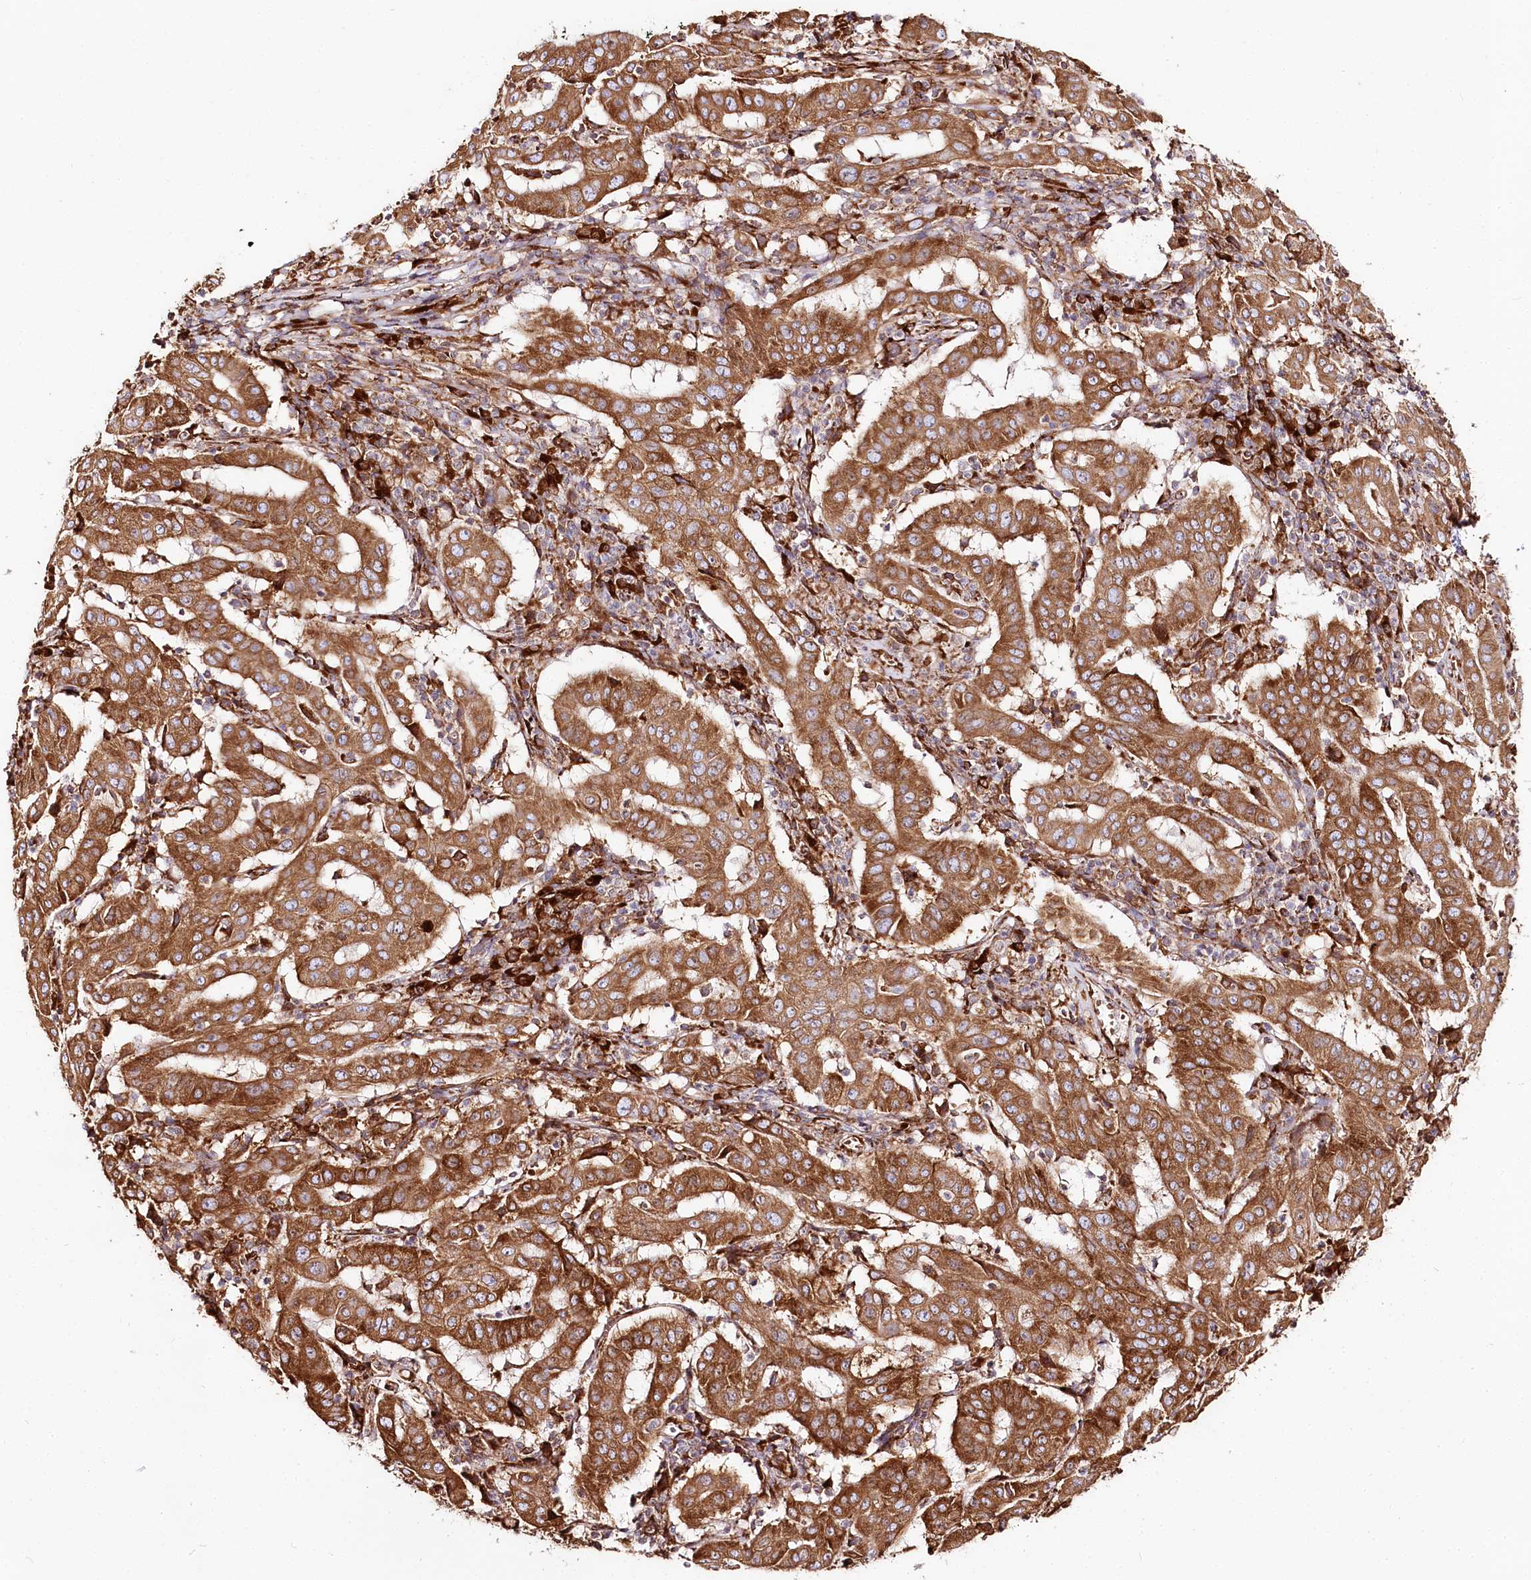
{"staining": {"intensity": "strong", "quantity": ">75%", "location": "cytoplasmic/membranous"}, "tissue": "pancreatic cancer", "cell_type": "Tumor cells", "image_type": "cancer", "snomed": [{"axis": "morphology", "description": "Adenocarcinoma, NOS"}, {"axis": "topography", "description": "Pancreas"}], "caption": "An immunohistochemistry (IHC) micrograph of tumor tissue is shown. Protein staining in brown shows strong cytoplasmic/membranous positivity in pancreatic cancer (adenocarcinoma) within tumor cells.", "gene": "CNPY2", "patient": {"sex": "male", "age": 63}}